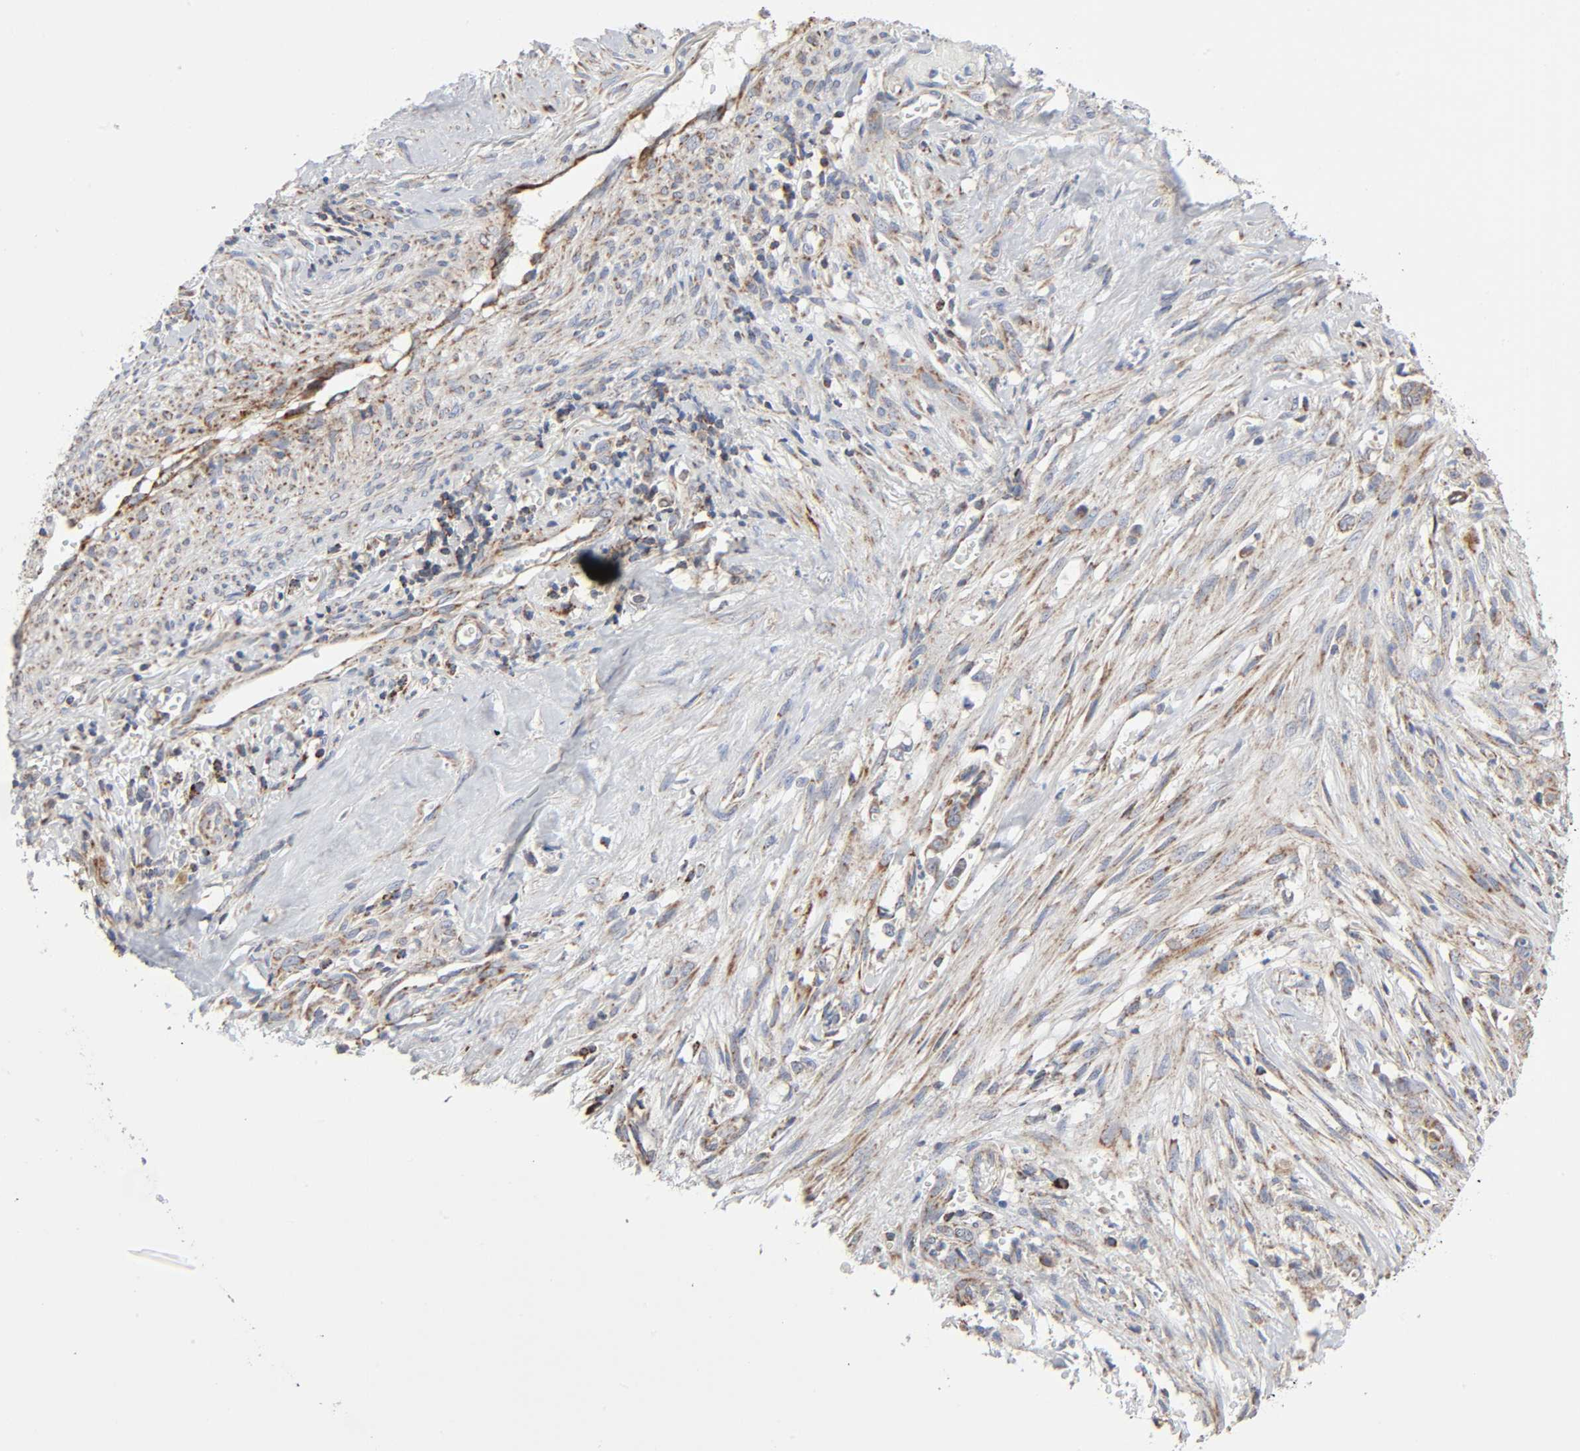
{"staining": {"intensity": "moderate", "quantity": ">75%", "location": "cytoplasmic/membranous"}, "tissue": "liver cancer", "cell_type": "Tumor cells", "image_type": "cancer", "snomed": [{"axis": "morphology", "description": "Cholangiocarcinoma"}, {"axis": "topography", "description": "Liver"}], "caption": "IHC of liver cancer shows medium levels of moderate cytoplasmic/membranous staining in about >75% of tumor cells.", "gene": "SYT16", "patient": {"sex": "female", "age": 70}}